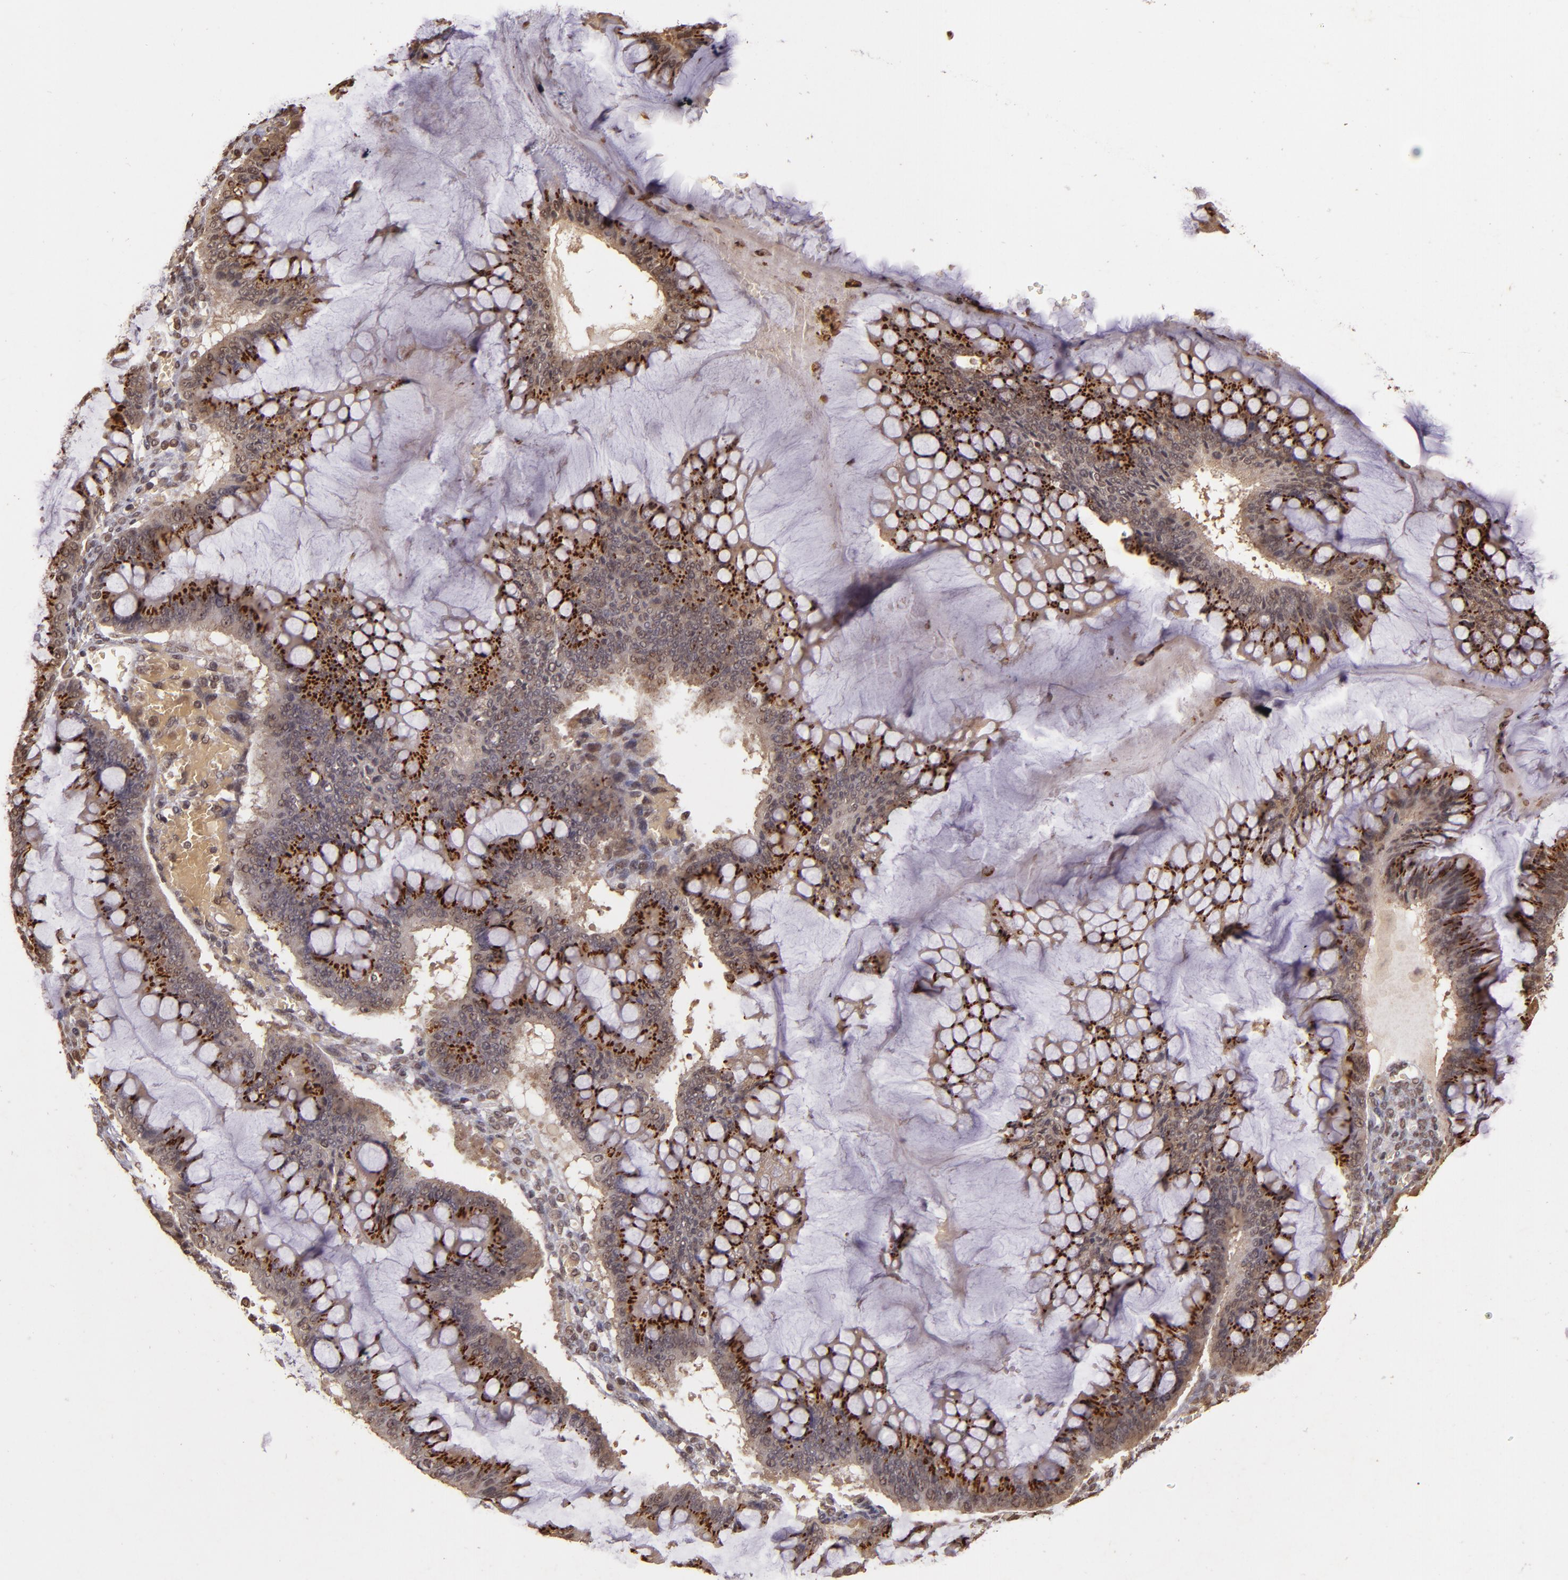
{"staining": {"intensity": "moderate", "quantity": ">75%", "location": "cytoplasmic/membranous,nuclear"}, "tissue": "ovarian cancer", "cell_type": "Tumor cells", "image_type": "cancer", "snomed": [{"axis": "morphology", "description": "Cystadenocarcinoma, mucinous, NOS"}, {"axis": "topography", "description": "Ovary"}], "caption": "IHC staining of ovarian mucinous cystadenocarcinoma, which demonstrates medium levels of moderate cytoplasmic/membranous and nuclear positivity in about >75% of tumor cells indicating moderate cytoplasmic/membranous and nuclear protein positivity. The staining was performed using DAB (brown) for protein detection and nuclei were counterstained in hematoxylin (blue).", "gene": "CUL1", "patient": {"sex": "female", "age": 73}}